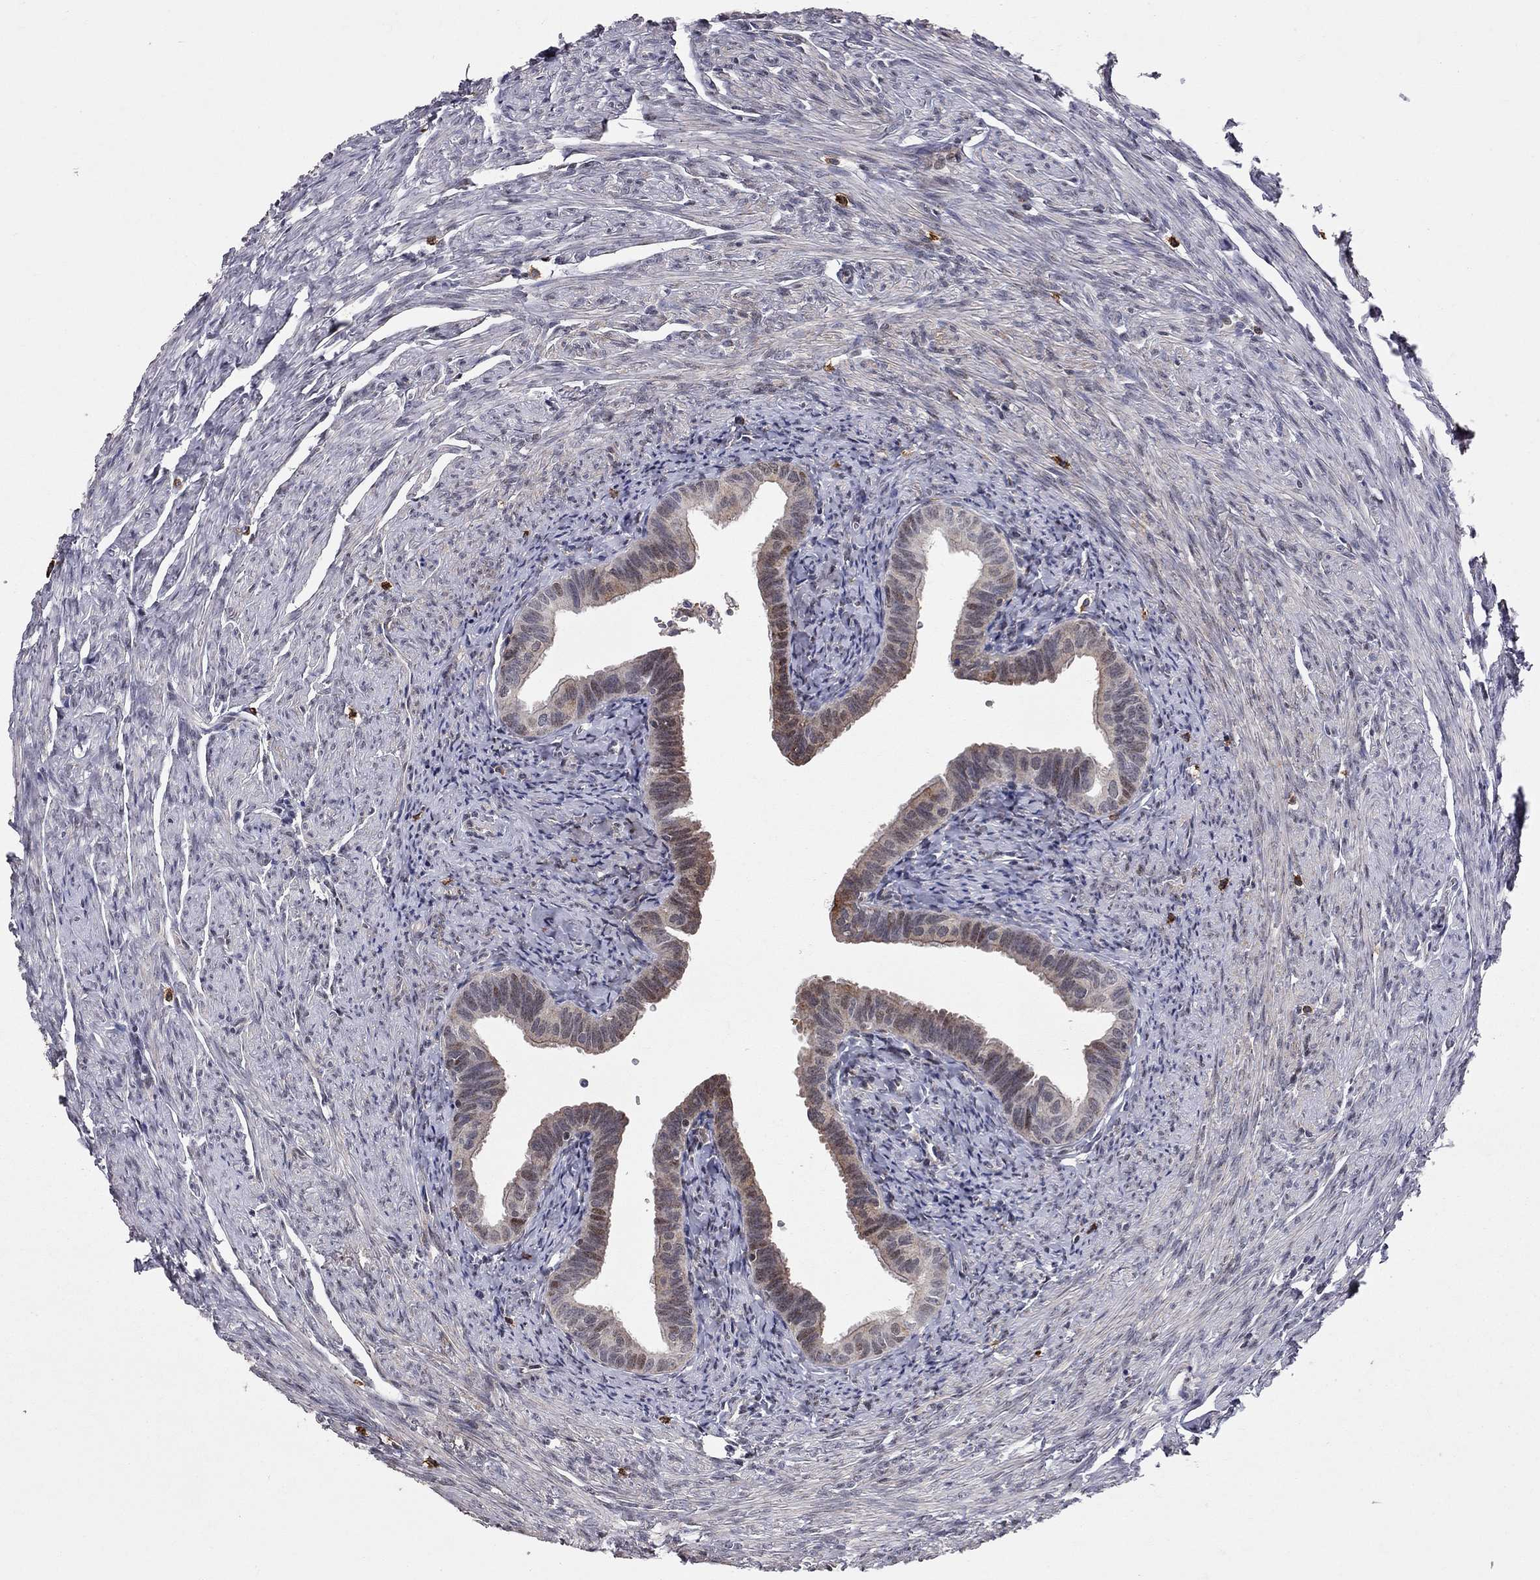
{"staining": {"intensity": "weak", "quantity": "<25%", "location": "nuclear"}, "tissue": "fallopian tube", "cell_type": "Glandular cells", "image_type": "normal", "snomed": [{"axis": "morphology", "description": "Normal tissue, NOS"}, {"axis": "topography", "description": "Fallopian tube"}, {"axis": "topography", "description": "Ovary"}], "caption": "DAB immunohistochemical staining of normal fallopian tube shows no significant expression in glandular cells.", "gene": "HDAC3", "patient": {"sex": "female", "age": 57}}